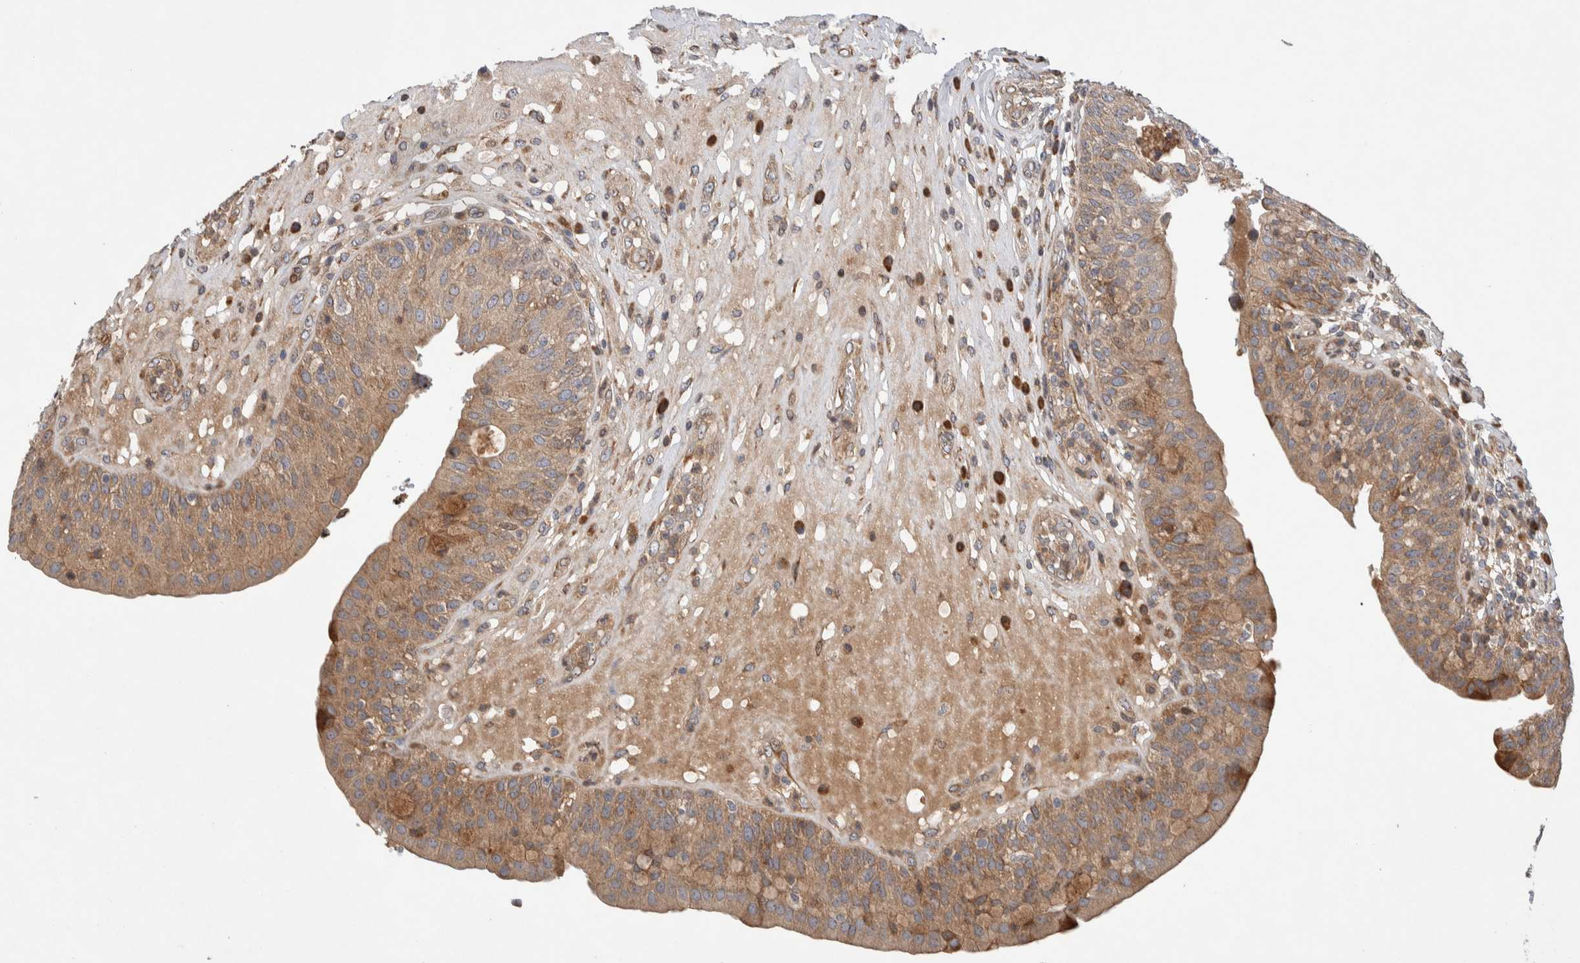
{"staining": {"intensity": "moderate", "quantity": ">75%", "location": "cytoplasmic/membranous"}, "tissue": "urinary bladder", "cell_type": "Urothelial cells", "image_type": "normal", "snomed": [{"axis": "morphology", "description": "Normal tissue, NOS"}, {"axis": "topography", "description": "Urinary bladder"}], "caption": "An image showing moderate cytoplasmic/membranous staining in approximately >75% of urothelial cells in unremarkable urinary bladder, as visualized by brown immunohistochemical staining.", "gene": "LZTS1", "patient": {"sex": "female", "age": 62}}